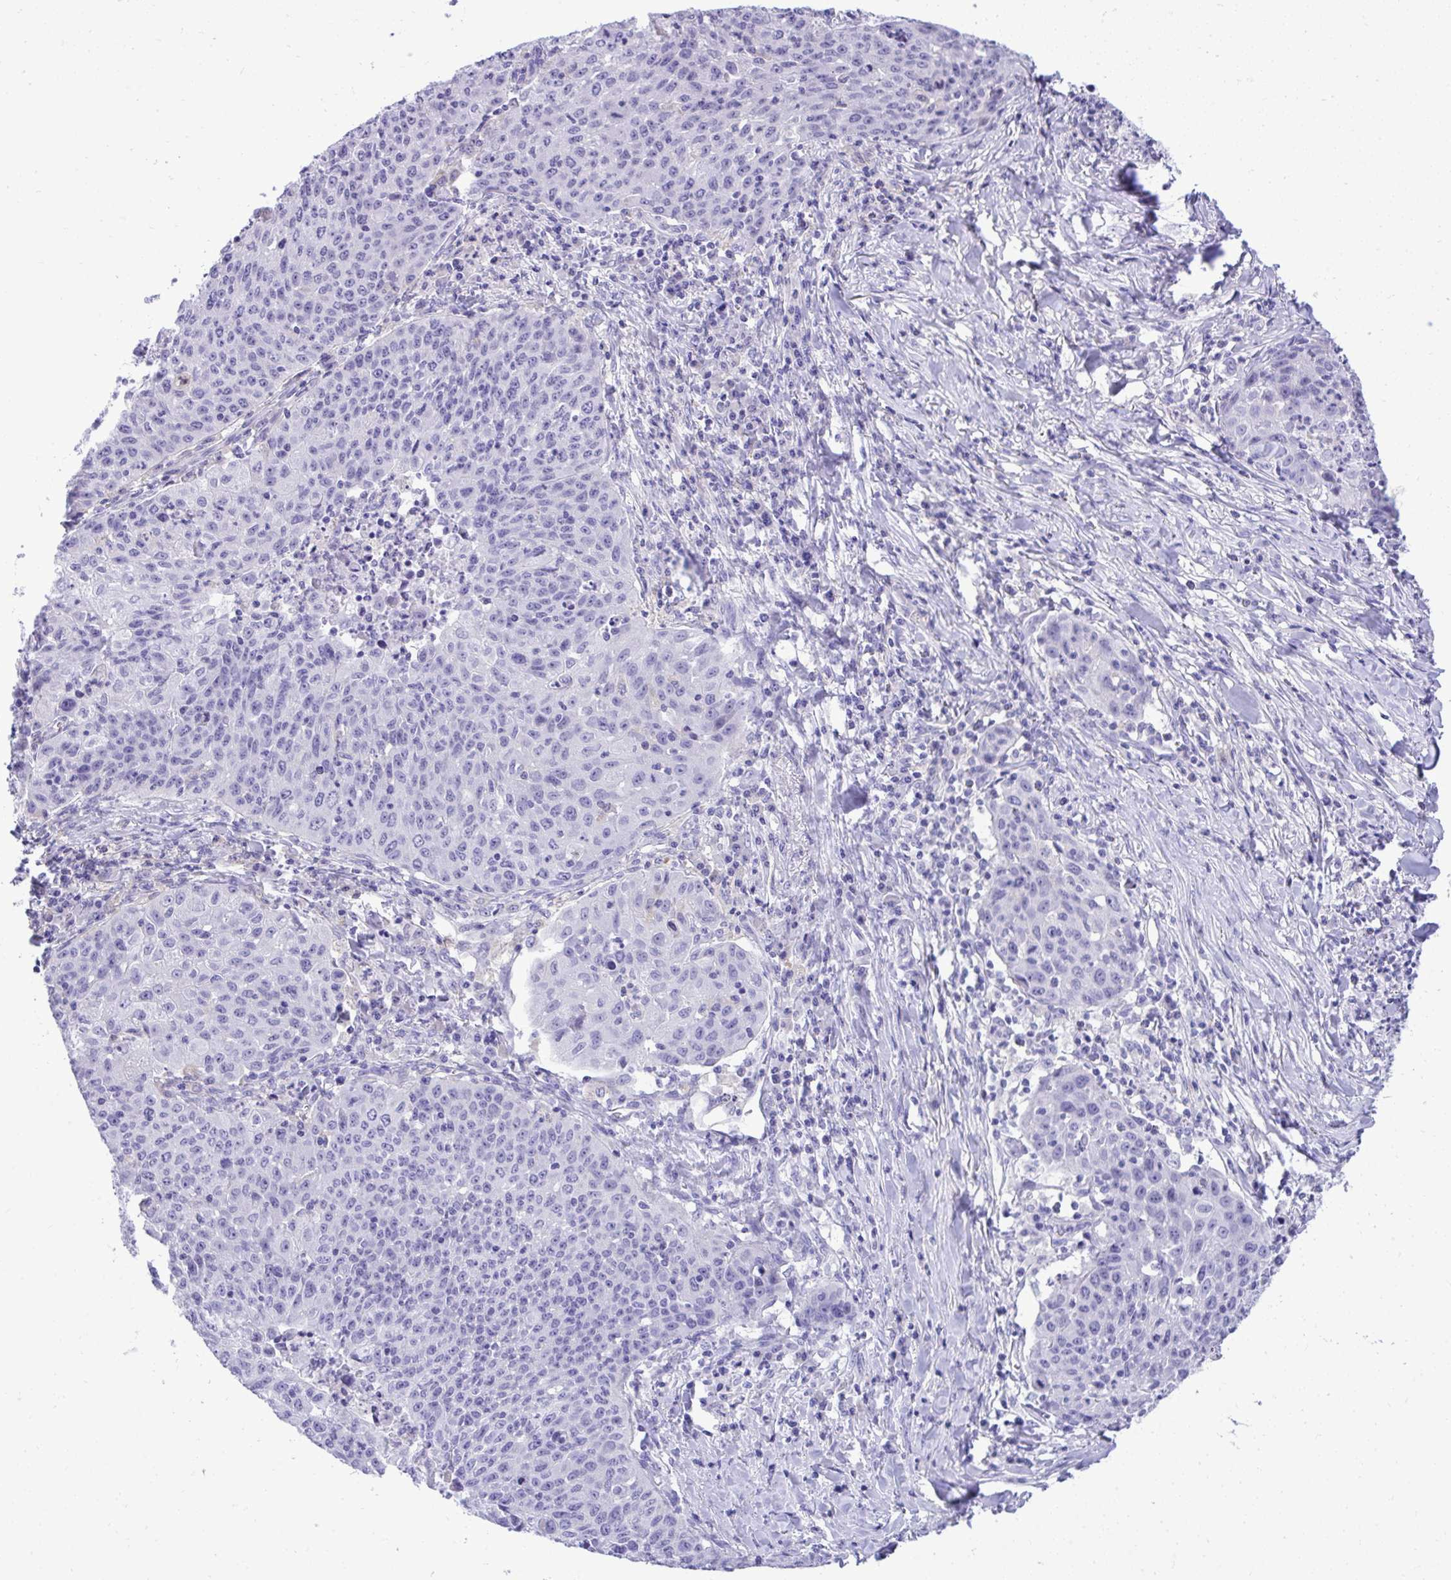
{"staining": {"intensity": "negative", "quantity": "none", "location": "none"}, "tissue": "lung cancer", "cell_type": "Tumor cells", "image_type": "cancer", "snomed": [{"axis": "morphology", "description": "Squamous cell carcinoma, NOS"}, {"axis": "morphology", "description": "Squamous cell carcinoma, metastatic, NOS"}, {"axis": "topography", "description": "Bronchus"}, {"axis": "topography", "description": "Lung"}], "caption": "IHC micrograph of neoplastic tissue: human lung cancer stained with DAB (3,3'-diaminobenzidine) demonstrates no significant protein positivity in tumor cells. Nuclei are stained in blue.", "gene": "ST6GALNAC3", "patient": {"sex": "male", "age": 62}}